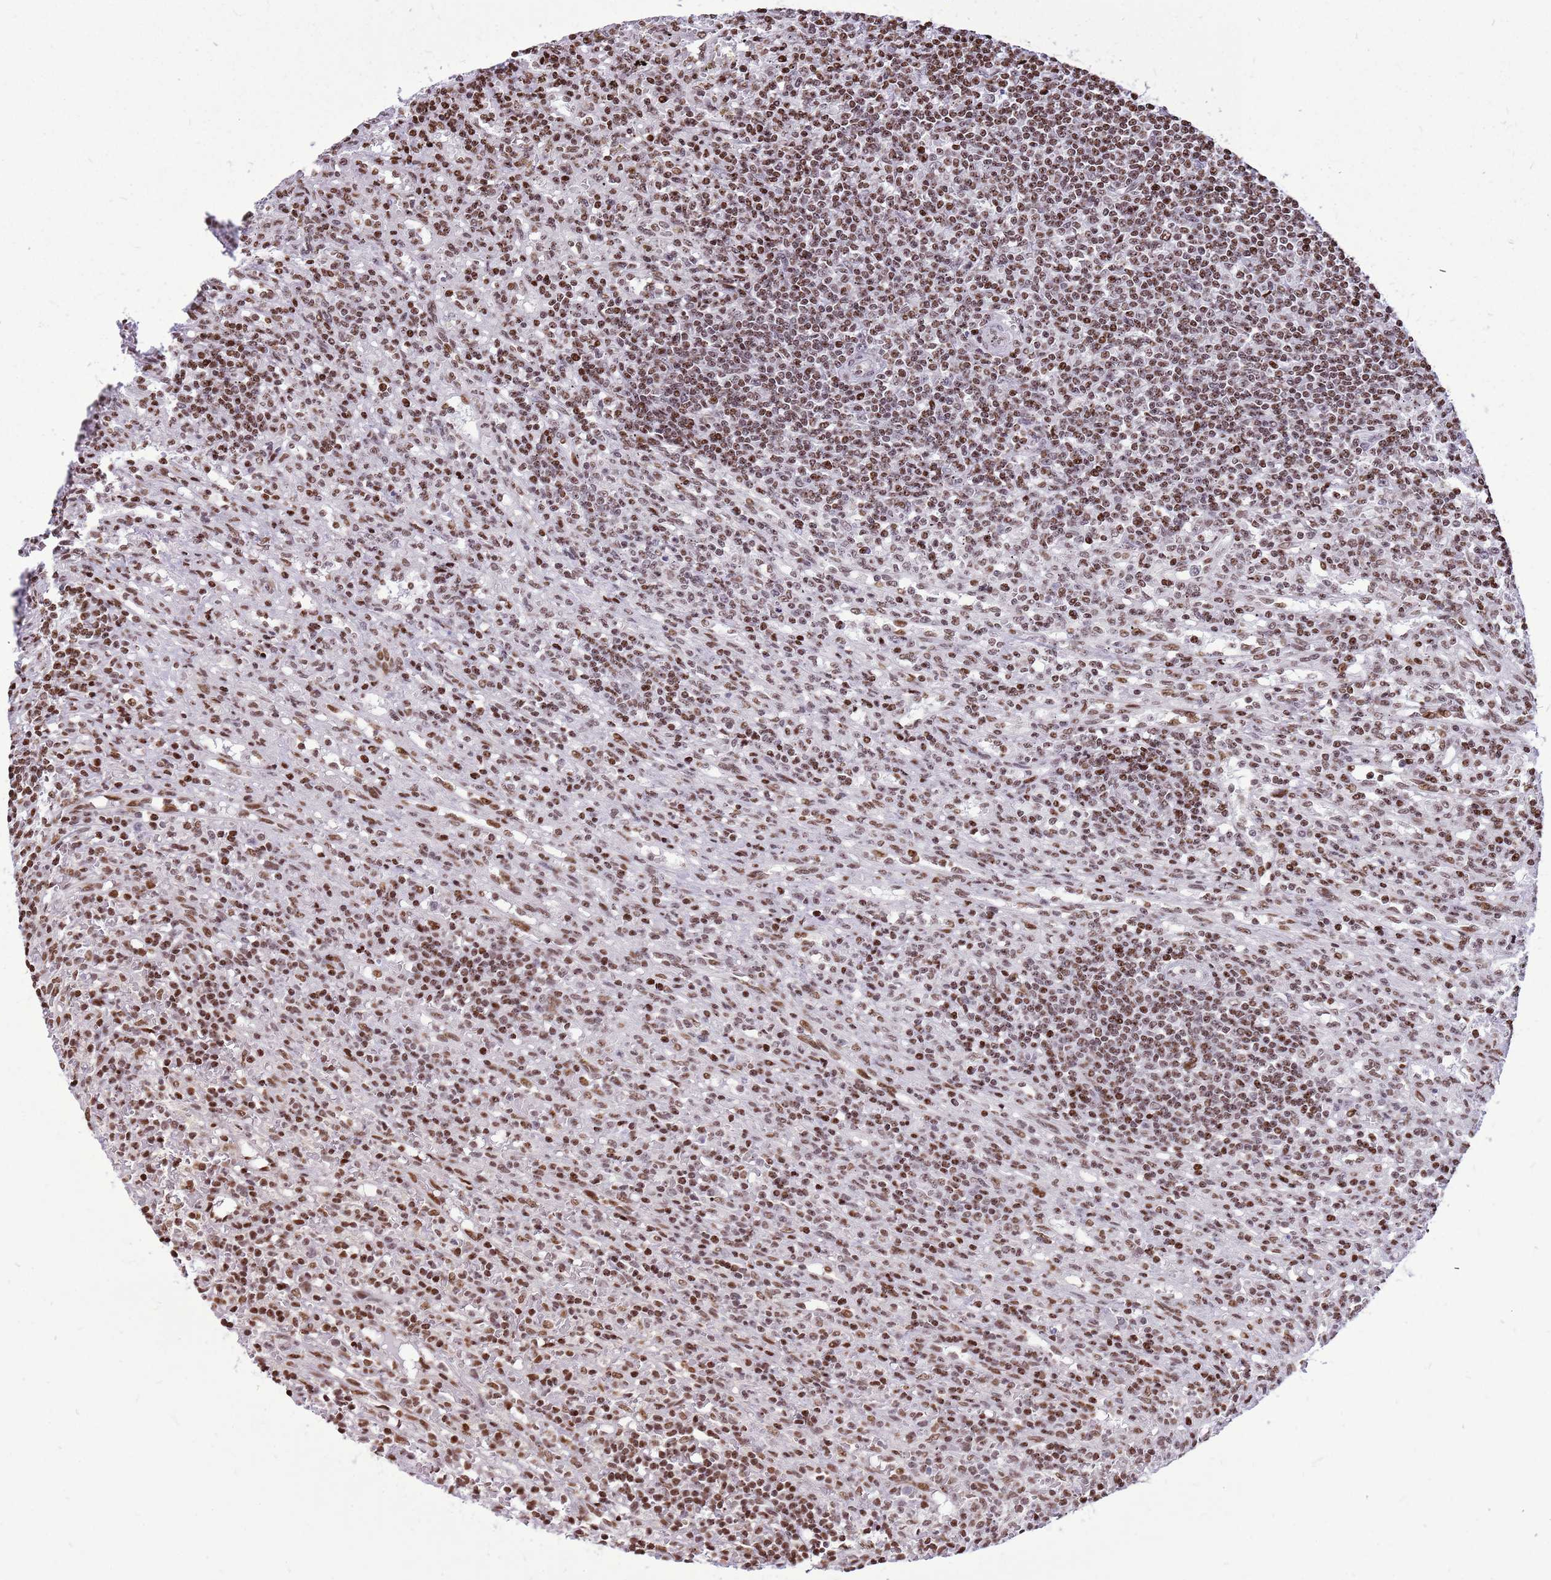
{"staining": {"intensity": "moderate", "quantity": "25%-75%", "location": "nuclear"}, "tissue": "lymphoma", "cell_type": "Tumor cells", "image_type": "cancer", "snomed": [{"axis": "morphology", "description": "Malignant lymphoma, non-Hodgkin's type, Low grade"}, {"axis": "topography", "description": "Spleen"}], "caption": "Protein analysis of low-grade malignant lymphoma, non-Hodgkin's type tissue exhibits moderate nuclear positivity in approximately 25%-75% of tumor cells.", "gene": "WASHC4", "patient": {"sex": "male", "age": 76}}